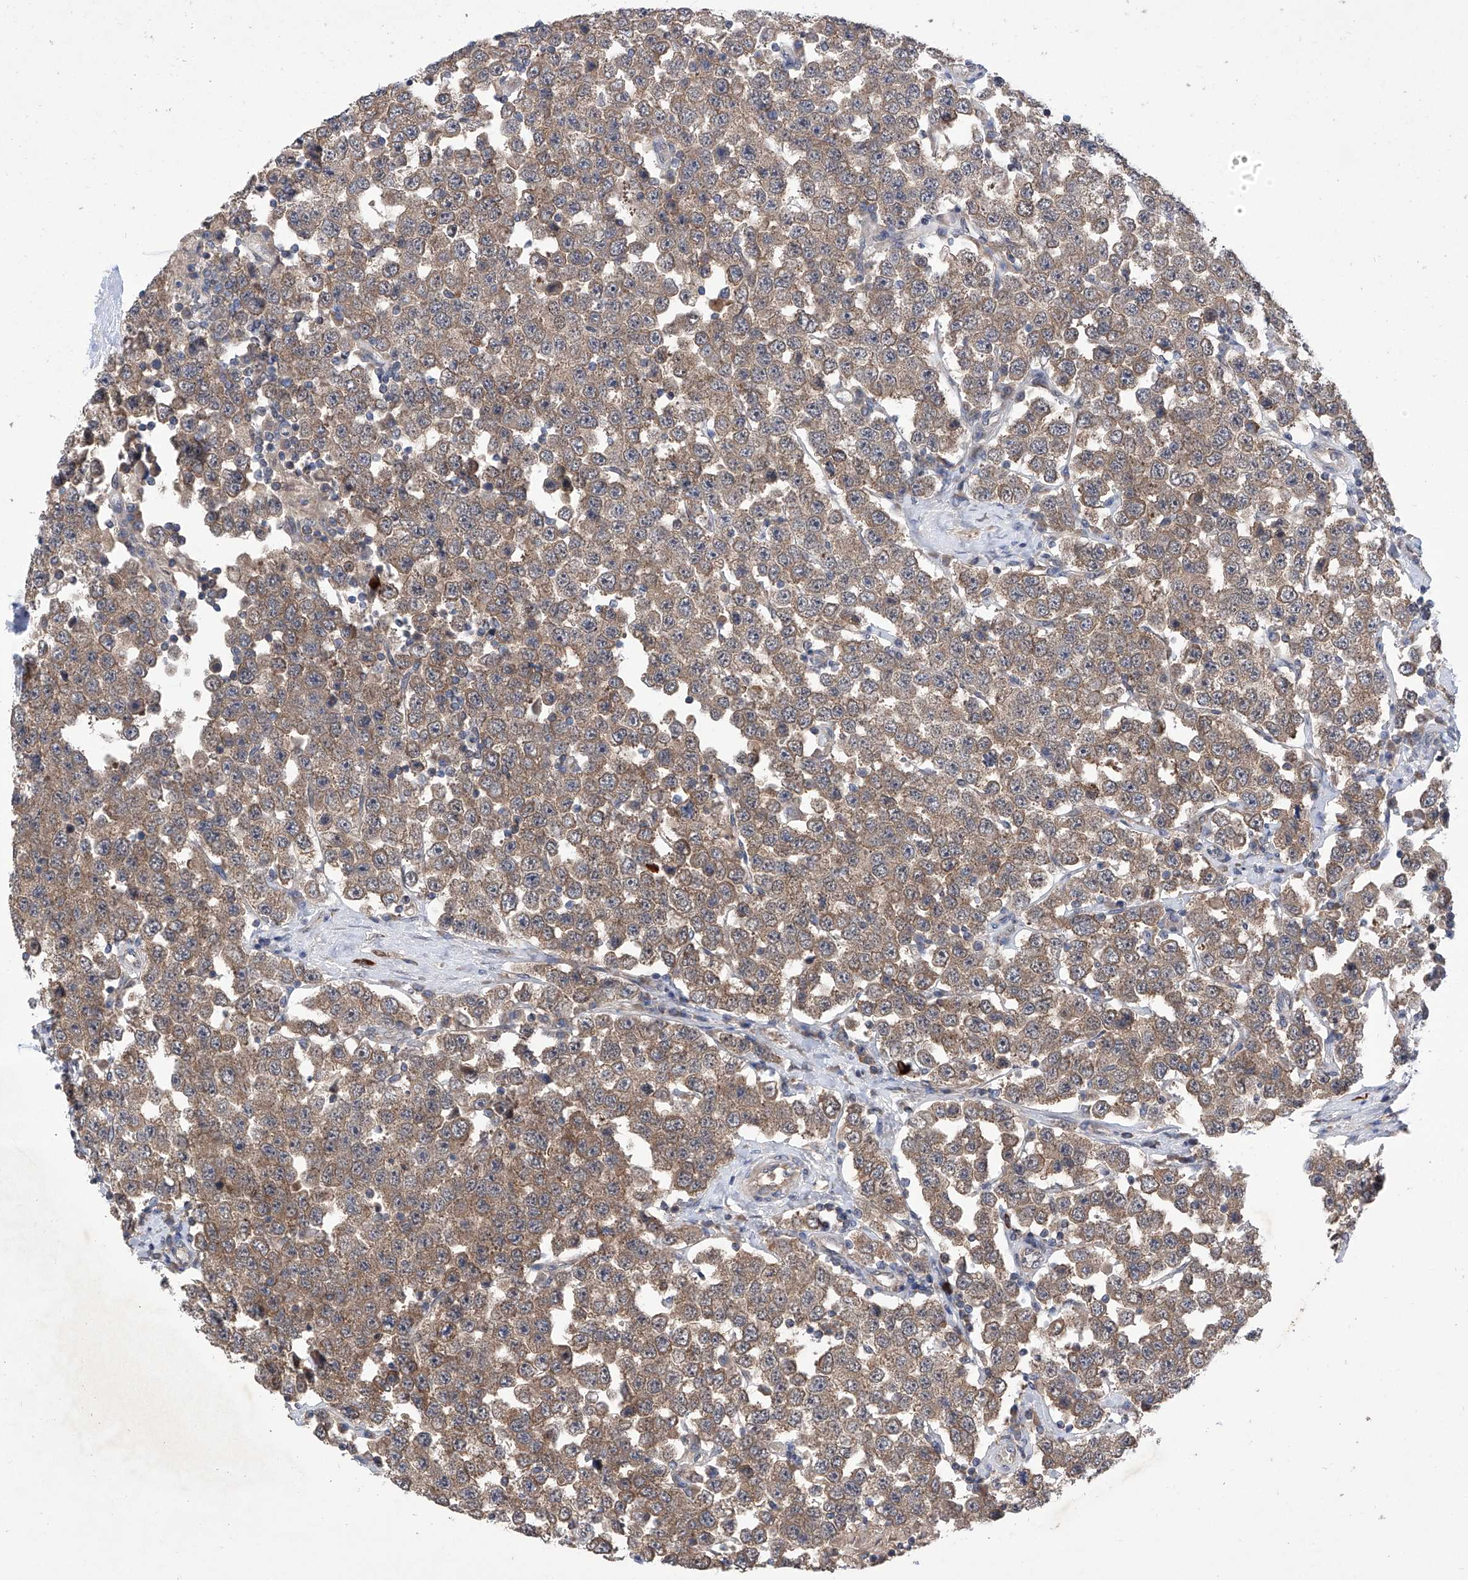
{"staining": {"intensity": "moderate", "quantity": ">75%", "location": "cytoplasmic/membranous"}, "tissue": "testis cancer", "cell_type": "Tumor cells", "image_type": "cancer", "snomed": [{"axis": "morphology", "description": "Seminoma, NOS"}, {"axis": "topography", "description": "Testis"}], "caption": "Immunohistochemistry histopathology image of testis cancer stained for a protein (brown), which exhibits medium levels of moderate cytoplasmic/membranous expression in approximately >75% of tumor cells.", "gene": "USP45", "patient": {"sex": "male", "age": 28}}